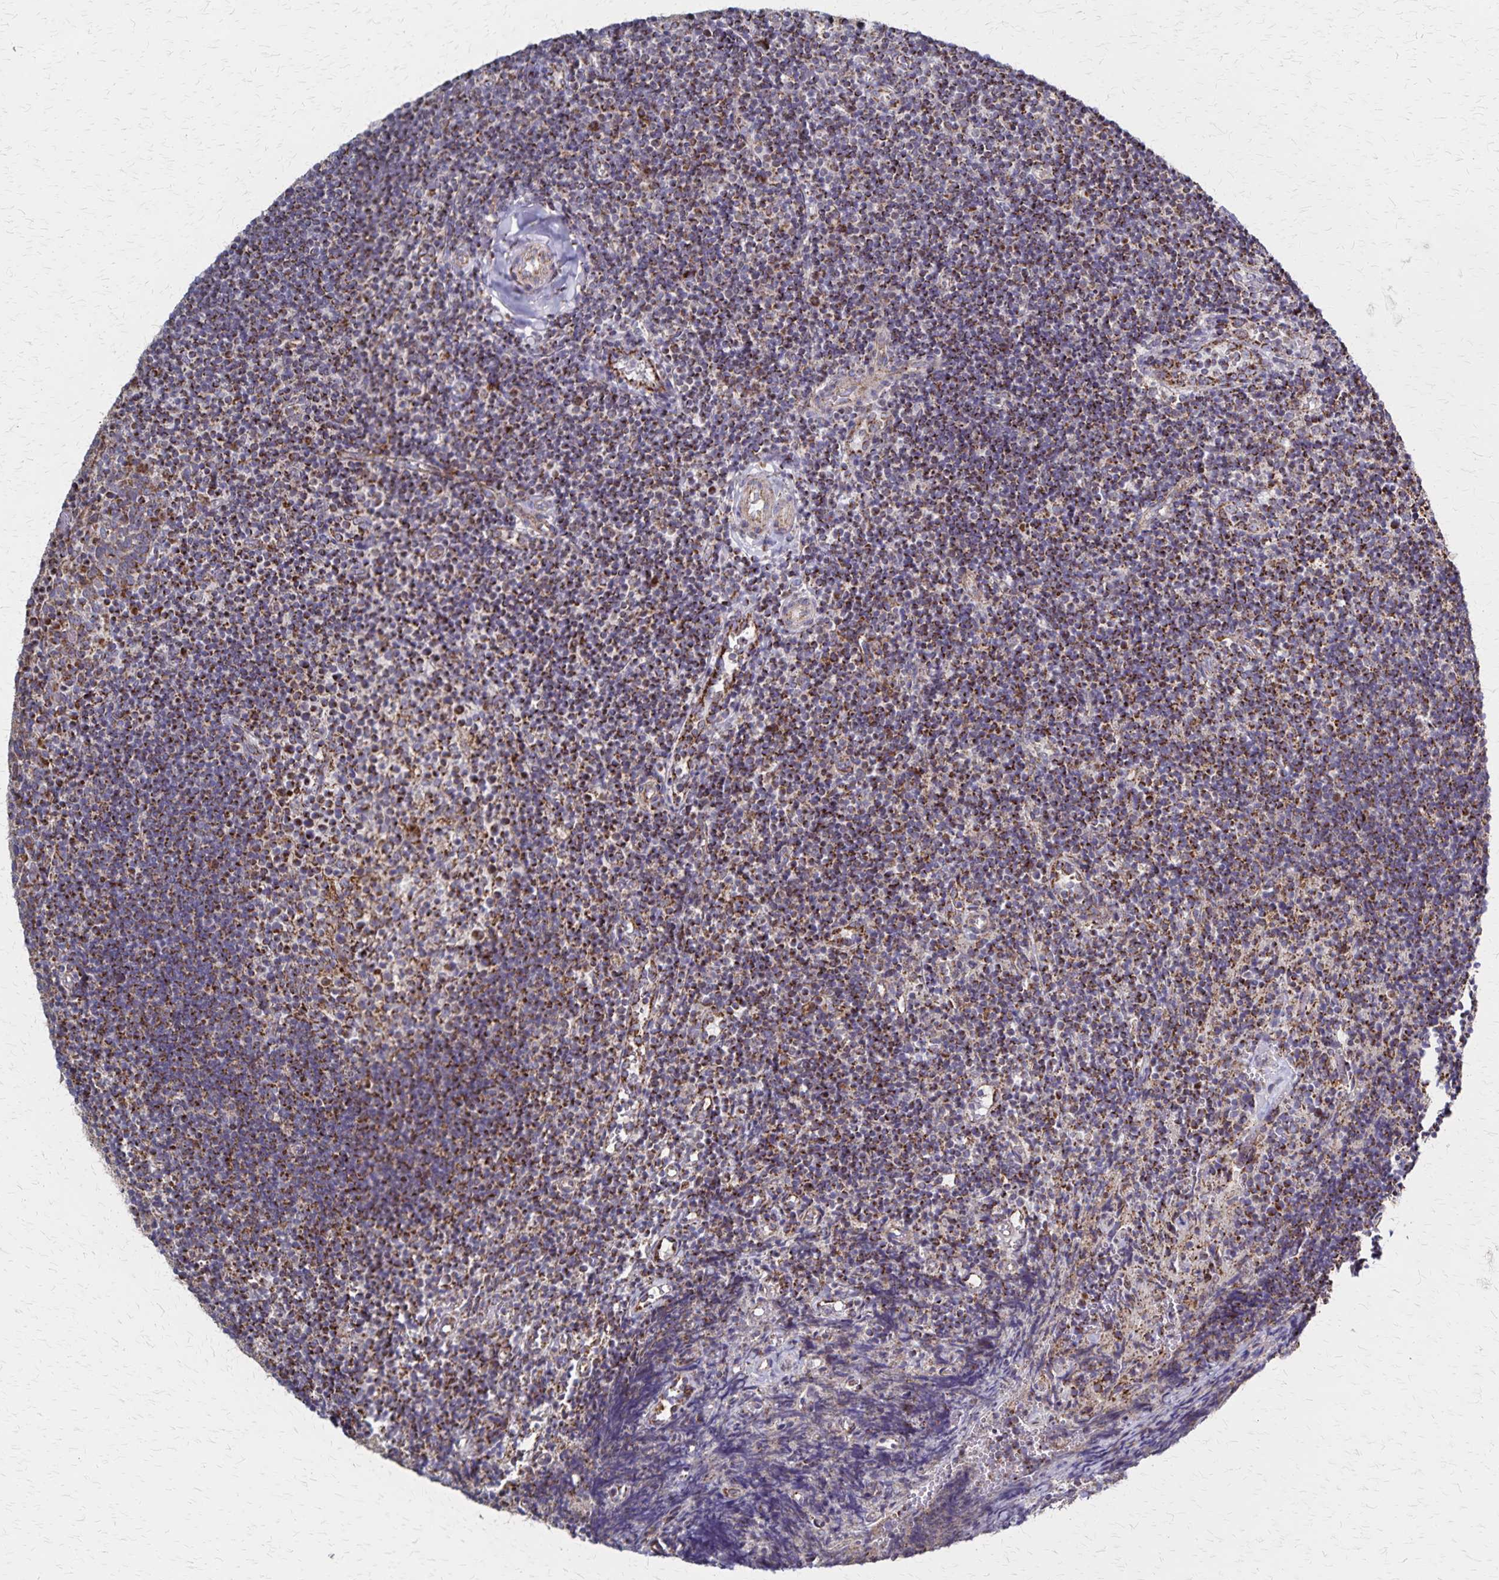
{"staining": {"intensity": "moderate", "quantity": "25%-75%", "location": "cytoplasmic/membranous"}, "tissue": "tonsil", "cell_type": "Germinal center cells", "image_type": "normal", "snomed": [{"axis": "morphology", "description": "Normal tissue, NOS"}, {"axis": "topography", "description": "Tonsil"}], "caption": "DAB immunohistochemical staining of benign tonsil exhibits moderate cytoplasmic/membranous protein staining in approximately 25%-75% of germinal center cells.", "gene": "NFS1", "patient": {"sex": "female", "age": 10}}